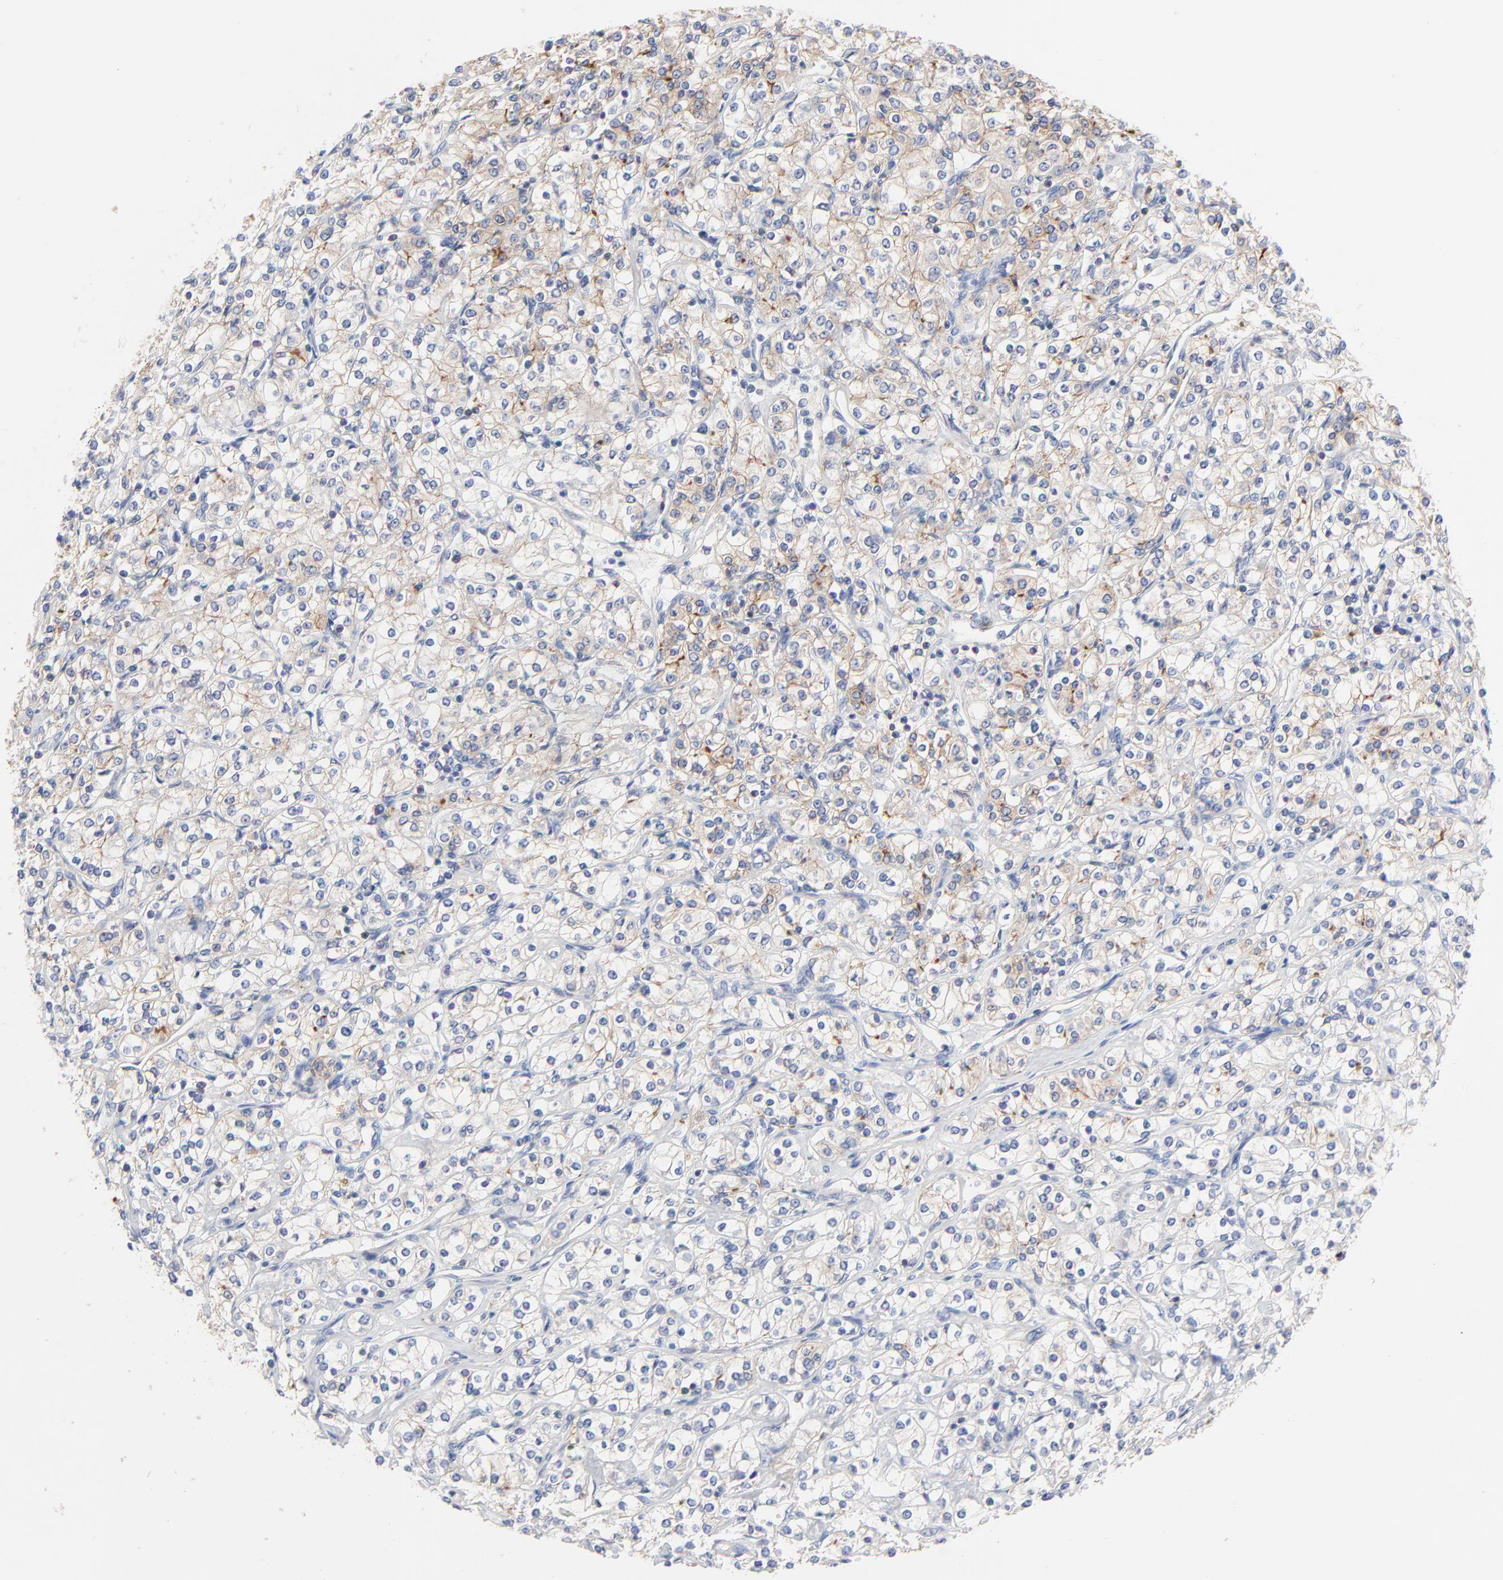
{"staining": {"intensity": "weak", "quantity": "25%-75%", "location": "cytoplasmic/membranous"}, "tissue": "renal cancer", "cell_type": "Tumor cells", "image_type": "cancer", "snomed": [{"axis": "morphology", "description": "Adenocarcinoma, NOS"}, {"axis": "topography", "description": "Kidney"}], "caption": "IHC (DAB (3,3'-diaminobenzidine)) staining of human renal cancer demonstrates weak cytoplasmic/membranous protein staining in about 25%-75% of tumor cells.", "gene": "CD2AP", "patient": {"sex": "male", "age": 77}}